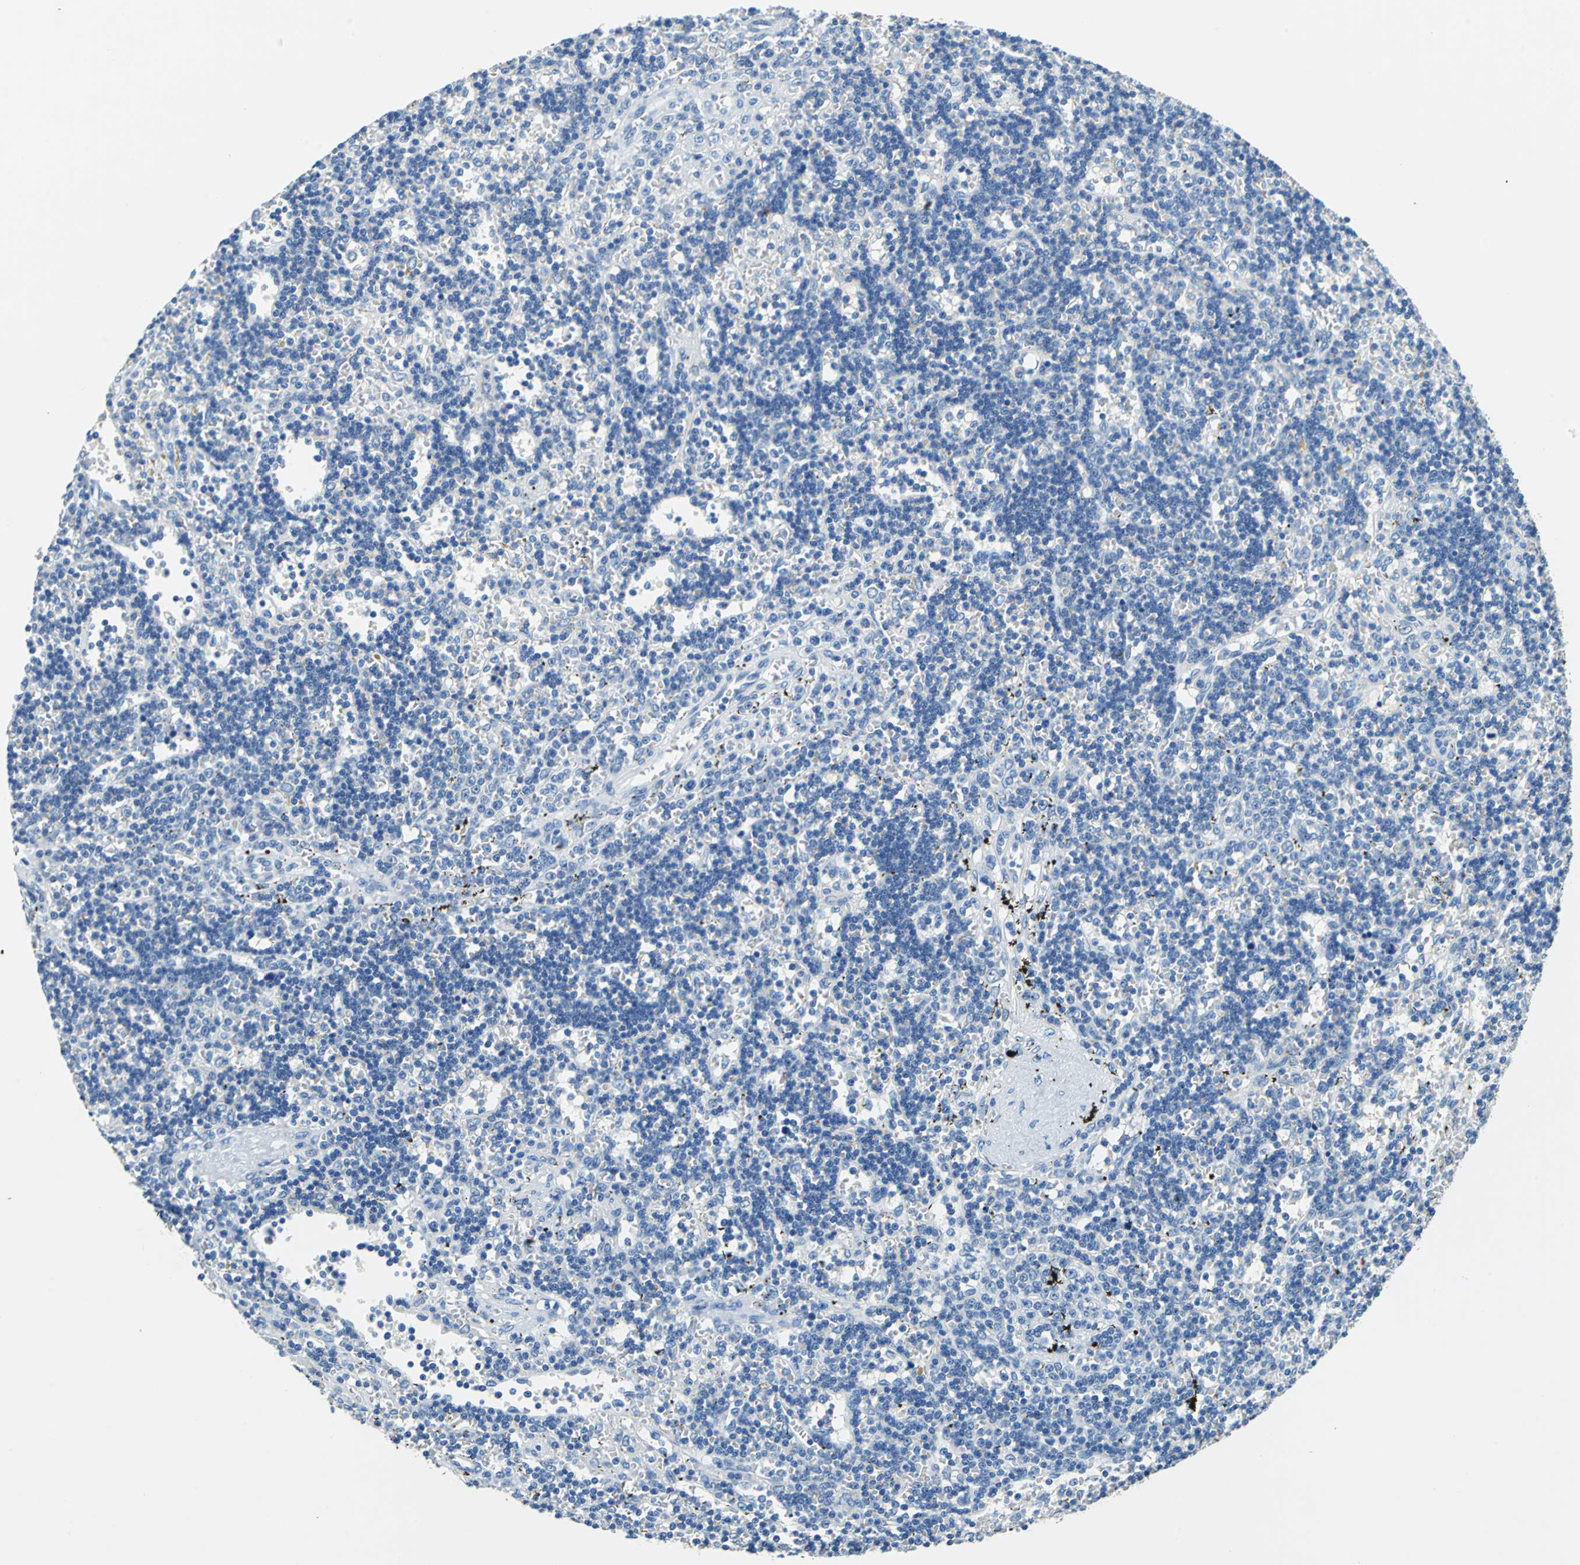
{"staining": {"intensity": "negative", "quantity": "none", "location": "none"}, "tissue": "lymphoma", "cell_type": "Tumor cells", "image_type": "cancer", "snomed": [{"axis": "morphology", "description": "Malignant lymphoma, non-Hodgkin's type, Low grade"}, {"axis": "topography", "description": "Spleen"}], "caption": "Immunohistochemistry histopathology image of low-grade malignant lymphoma, non-Hodgkin's type stained for a protein (brown), which reveals no staining in tumor cells.", "gene": "TEX264", "patient": {"sex": "male", "age": 60}}